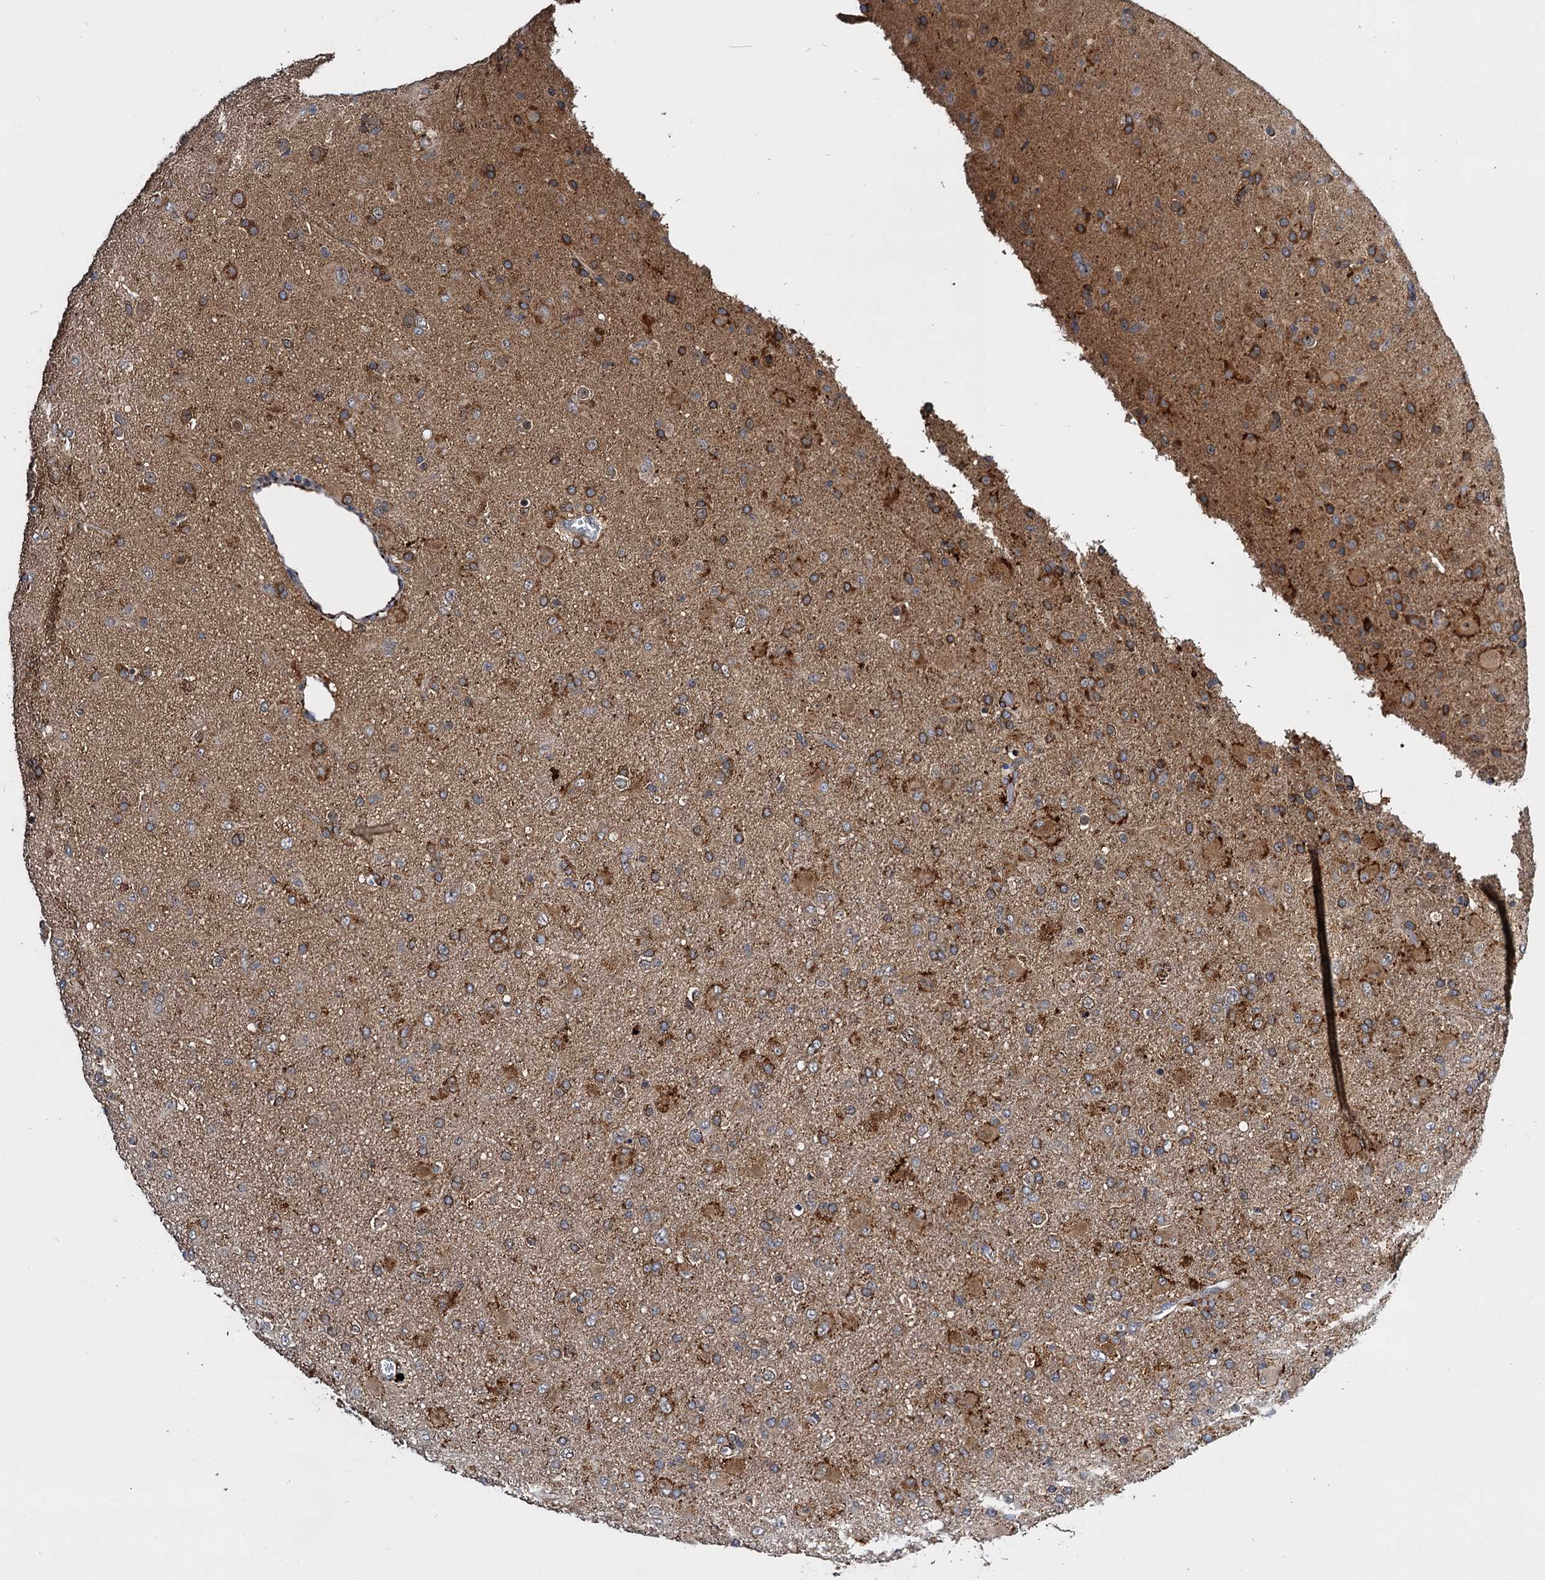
{"staining": {"intensity": "moderate", "quantity": ">75%", "location": "cytoplasmic/membranous"}, "tissue": "glioma", "cell_type": "Tumor cells", "image_type": "cancer", "snomed": [{"axis": "morphology", "description": "Glioma, malignant, Low grade"}, {"axis": "topography", "description": "Brain"}], "caption": "Immunohistochemistry (IHC) (DAB (3,3'-diaminobenzidine)) staining of glioma exhibits moderate cytoplasmic/membranous protein expression in about >75% of tumor cells.", "gene": "ARHGAP42", "patient": {"sex": "male", "age": 65}}